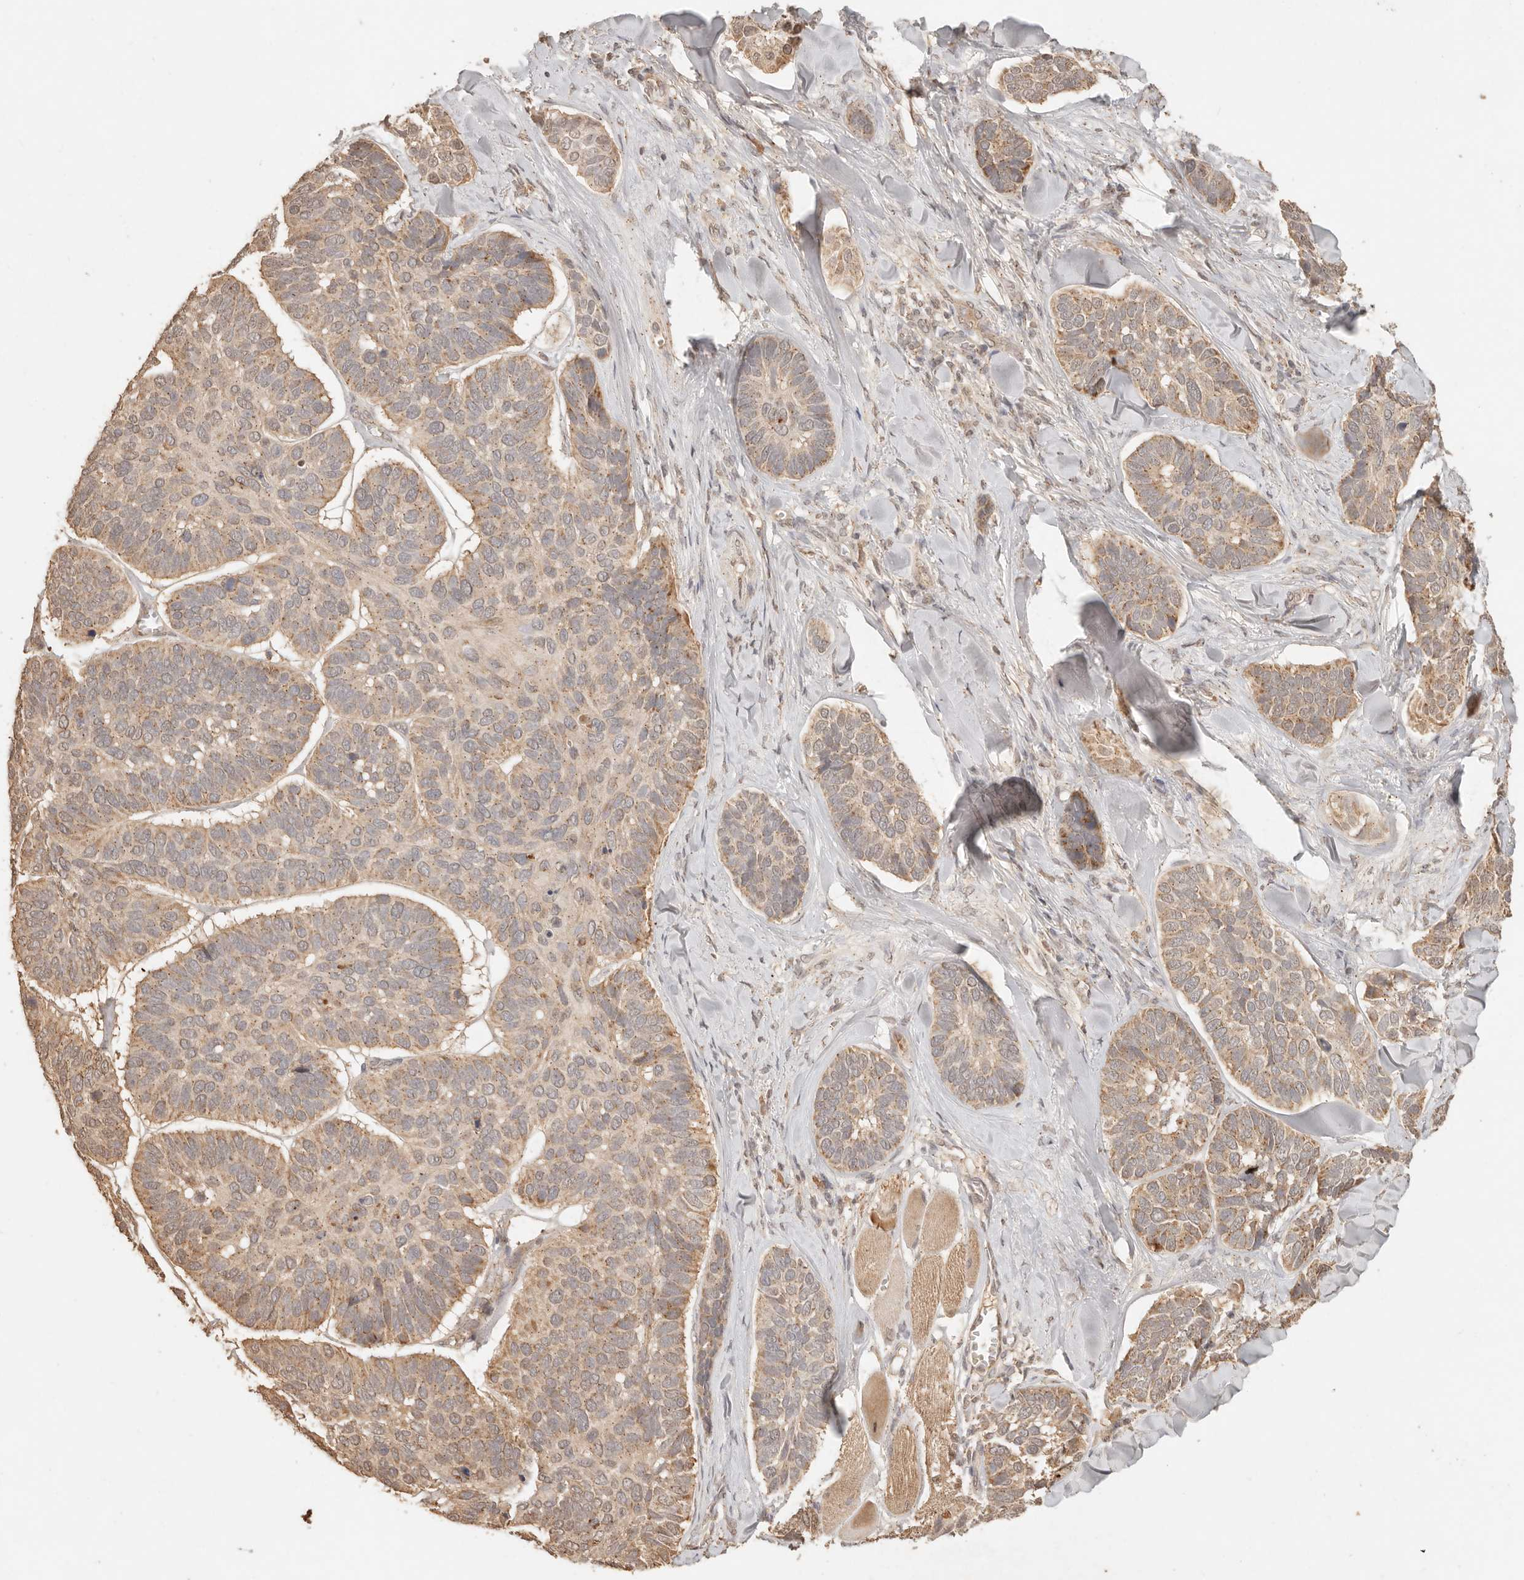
{"staining": {"intensity": "moderate", "quantity": ">75%", "location": "cytoplasmic/membranous"}, "tissue": "skin cancer", "cell_type": "Tumor cells", "image_type": "cancer", "snomed": [{"axis": "morphology", "description": "Basal cell carcinoma"}, {"axis": "topography", "description": "Skin"}], "caption": "Human skin basal cell carcinoma stained with a brown dye displays moderate cytoplasmic/membranous positive expression in approximately >75% of tumor cells.", "gene": "LMO4", "patient": {"sex": "male", "age": 62}}